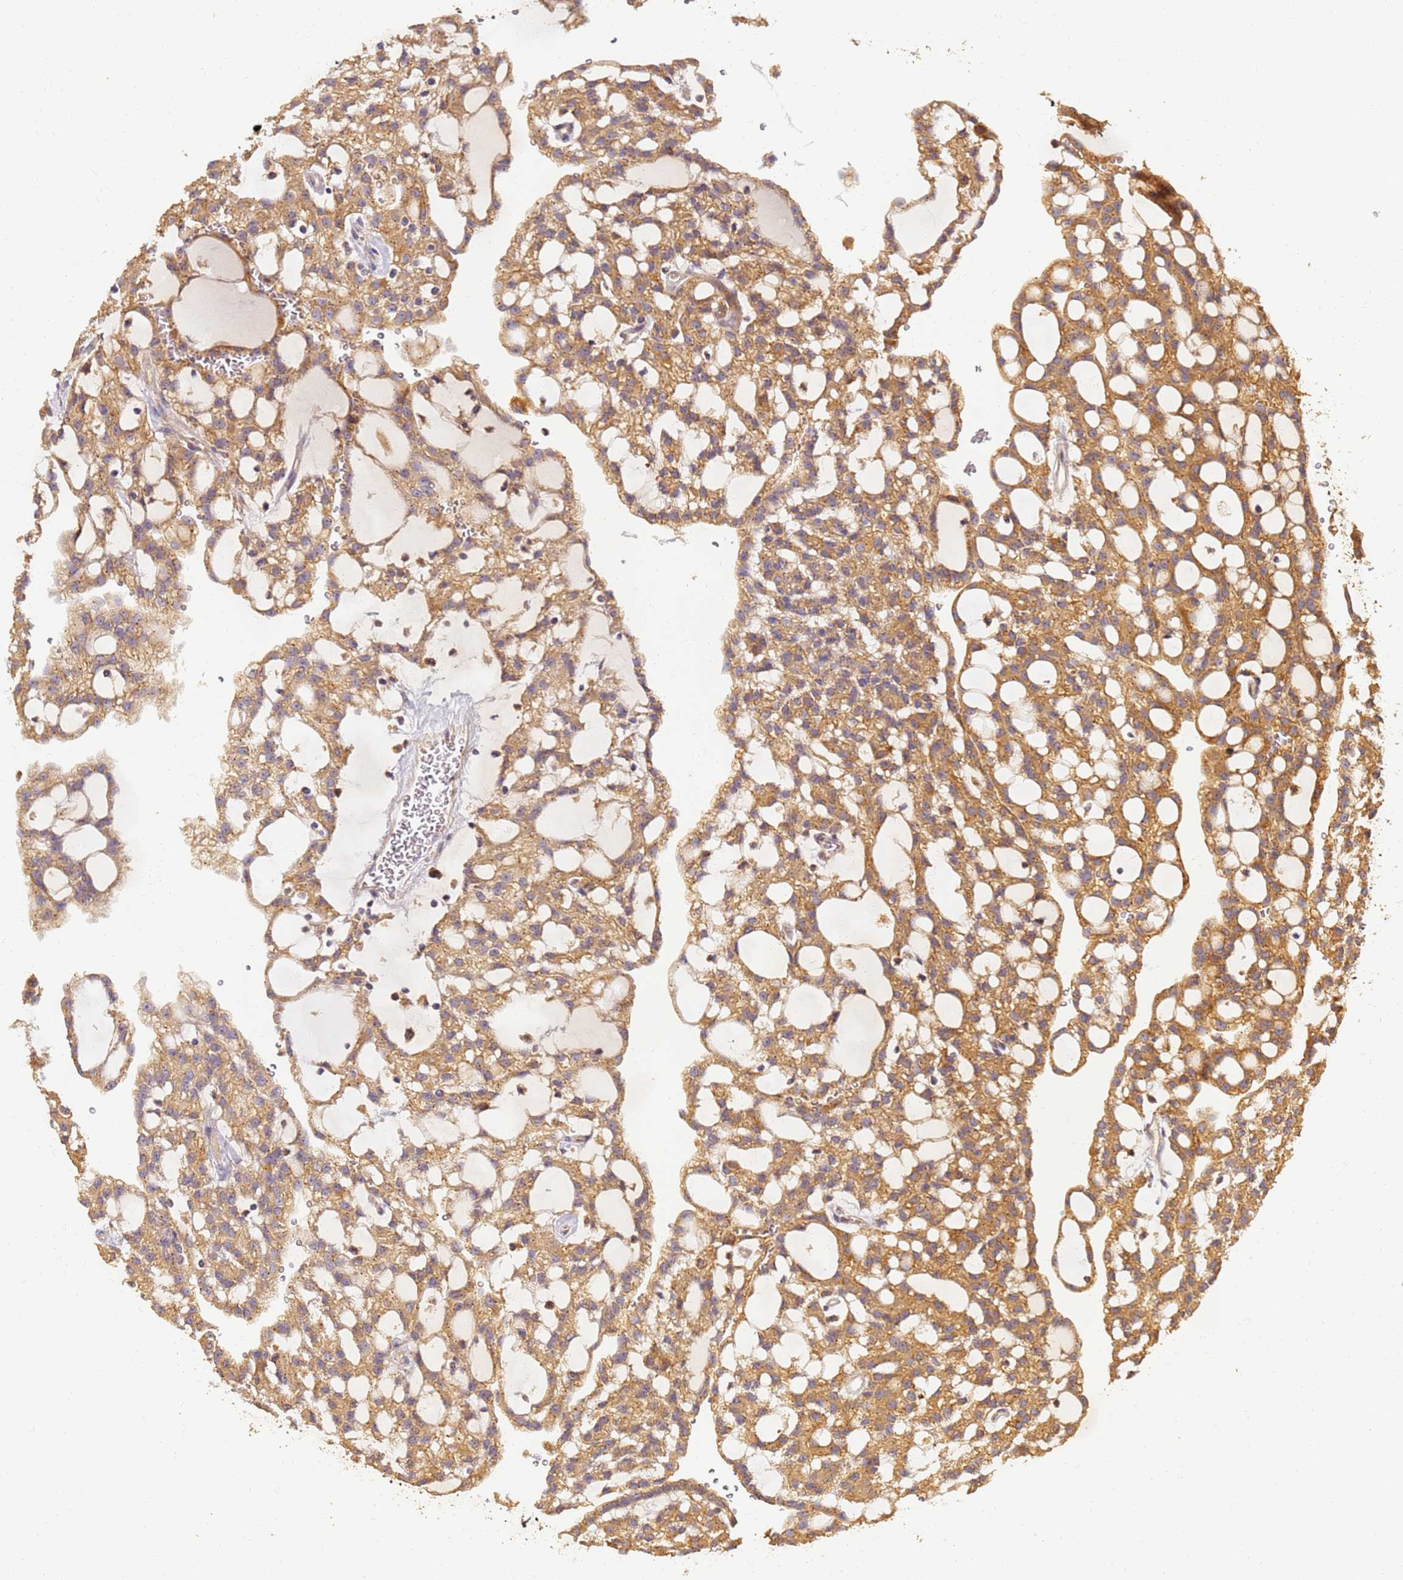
{"staining": {"intensity": "moderate", "quantity": ">75%", "location": "cytoplasmic/membranous"}, "tissue": "renal cancer", "cell_type": "Tumor cells", "image_type": "cancer", "snomed": [{"axis": "morphology", "description": "Adenocarcinoma, NOS"}, {"axis": "topography", "description": "Kidney"}], "caption": "An immunohistochemistry micrograph of tumor tissue is shown. Protein staining in brown shows moderate cytoplasmic/membranous positivity in renal cancer (adenocarcinoma) within tumor cells. (Stains: DAB in brown, nuclei in blue, Microscopy: brightfield microscopy at high magnification).", "gene": "TIGAR", "patient": {"sex": "male", "age": 63}}